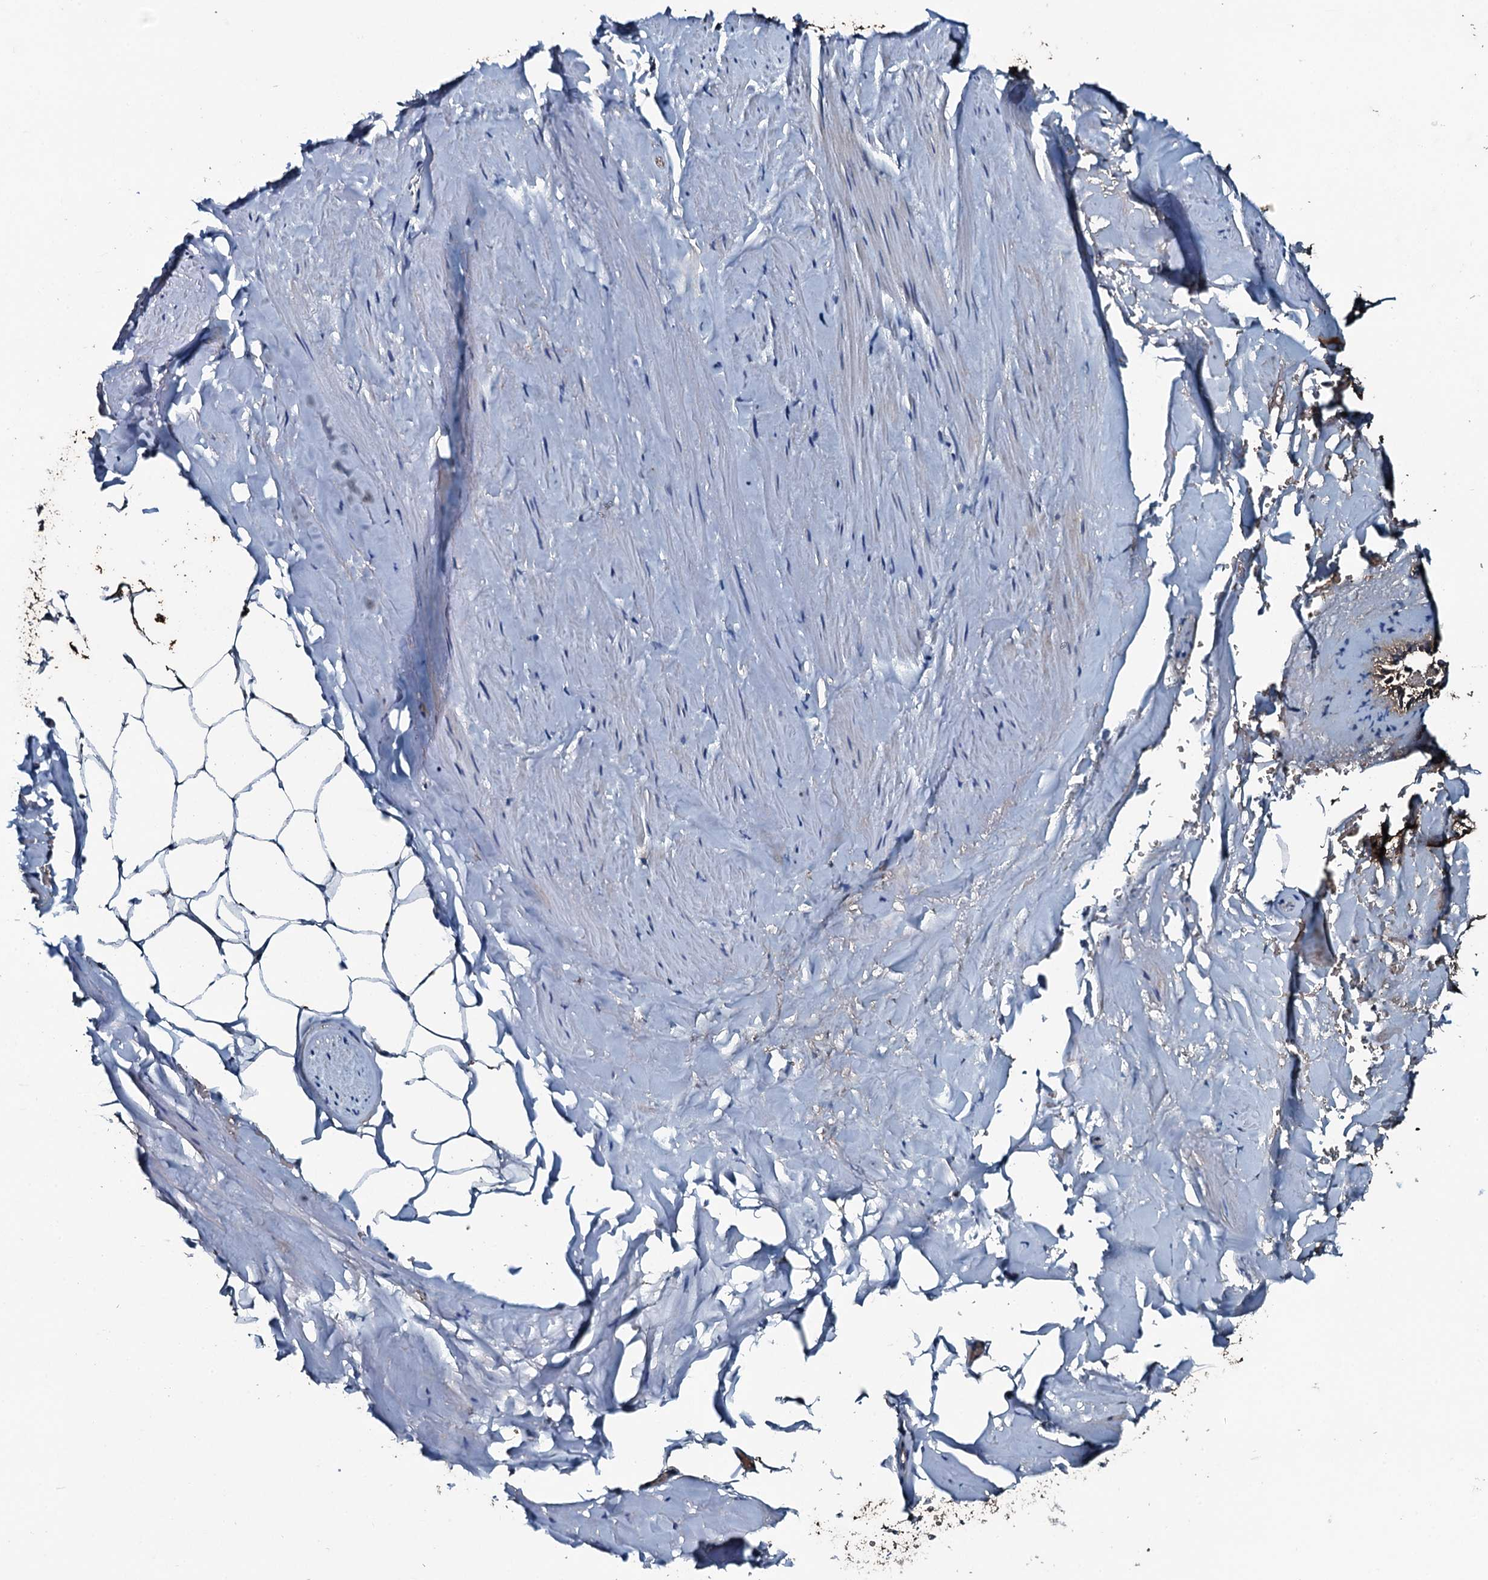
{"staining": {"intensity": "moderate", "quantity": ">75%", "location": "cytoplasmic/membranous"}, "tissue": "adipose tissue", "cell_type": "Adipocytes", "image_type": "normal", "snomed": [{"axis": "morphology", "description": "Normal tissue, NOS"}, {"axis": "morphology", "description": "Adenocarcinoma, Low grade"}, {"axis": "topography", "description": "Prostate"}, {"axis": "topography", "description": "Peripheral nerve tissue"}], "caption": "A brown stain highlights moderate cytoplasmic/membranous staining of a protein in adipocytes of benign adipose tissue.", "gene": "TRIM7", "patient": {"sex": "male", "age": 63}}